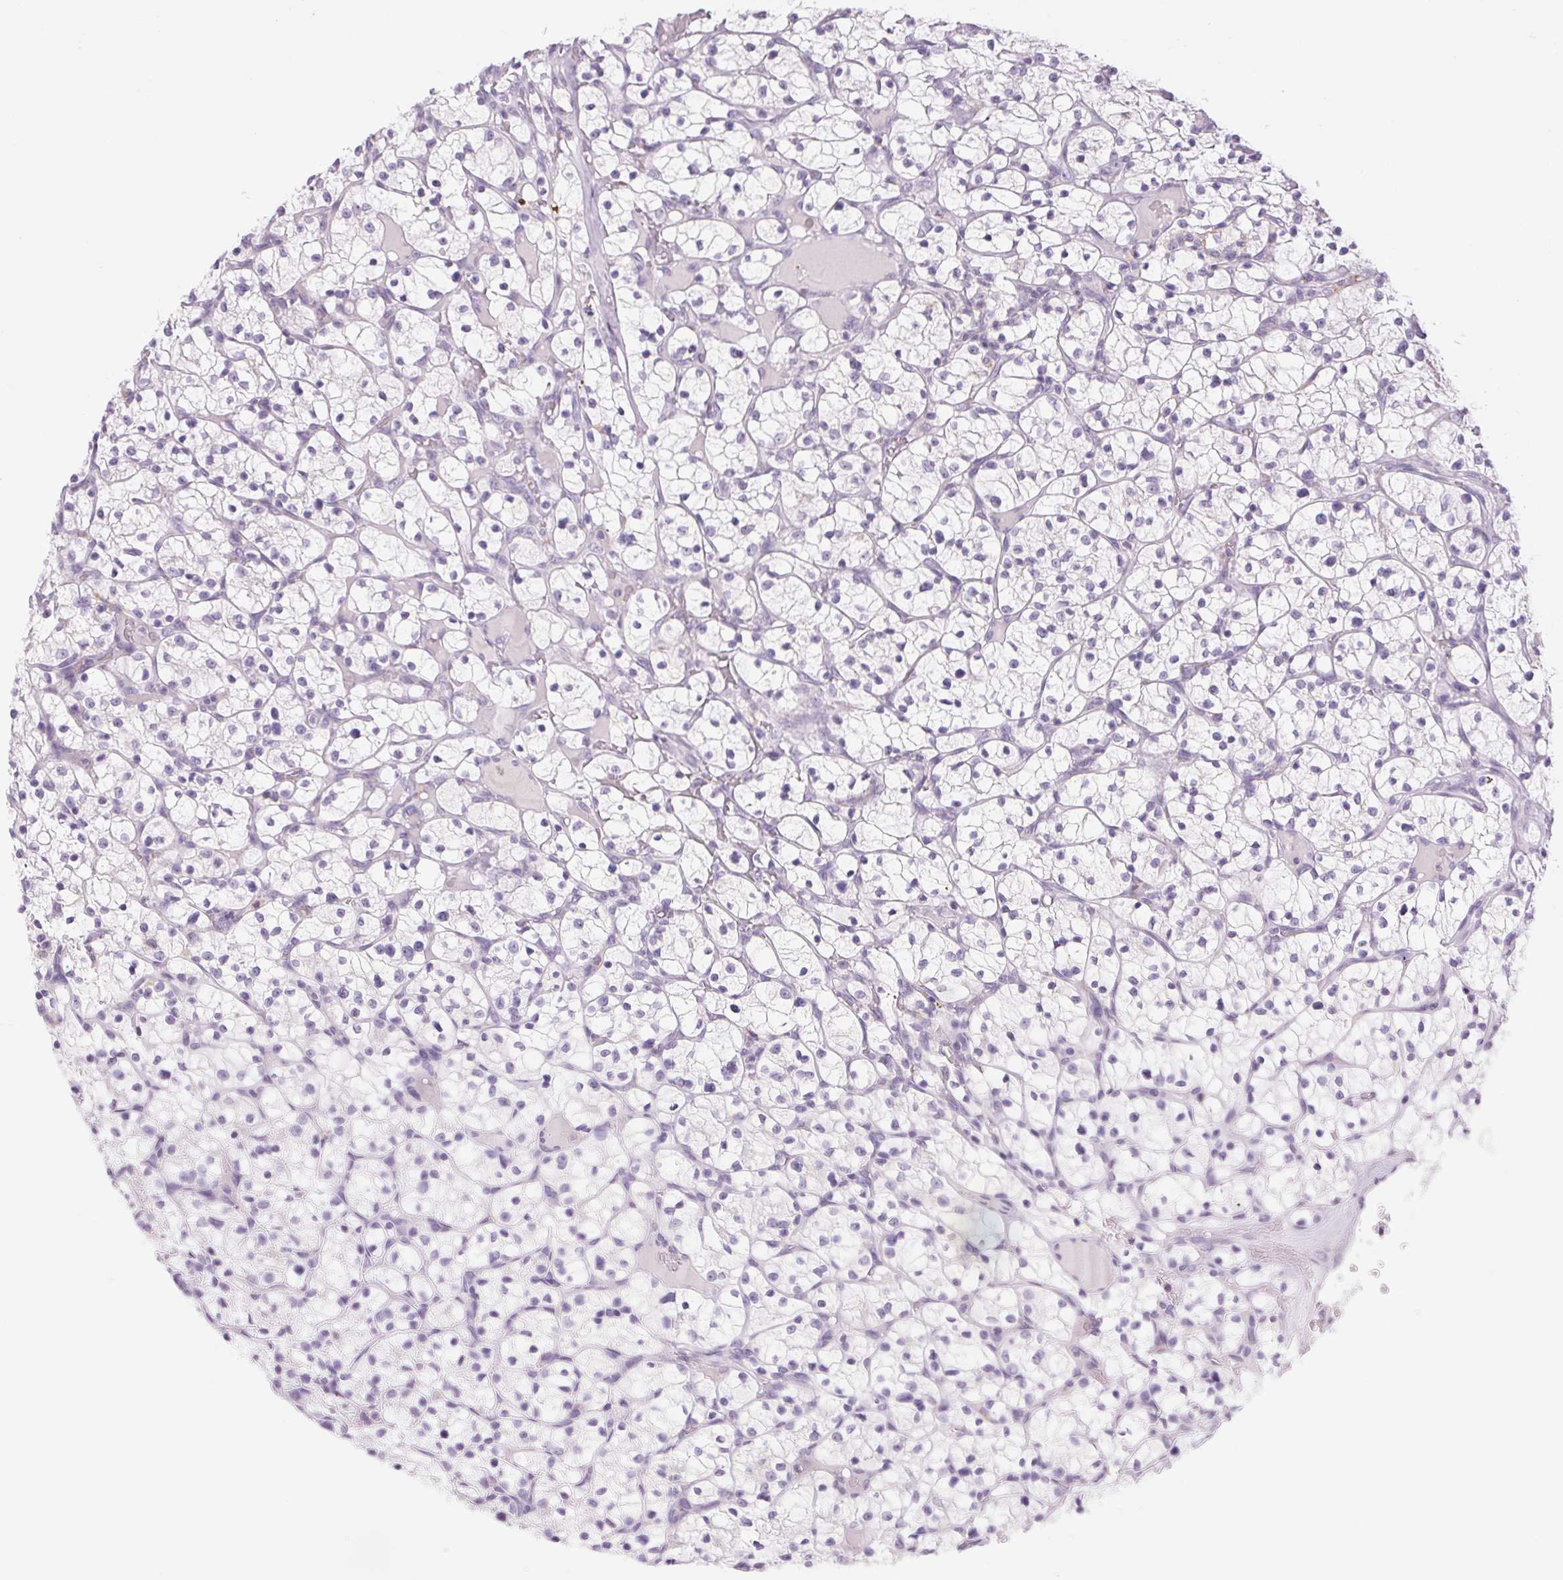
{"staining": {"intensity": "negative", "quantity": "none", "location": "none"}, "tissue": "renal cancer", "cell_type": "Tumor cells", "image_type": "cancer", "snomed": [{"axis": "morphology", "description": "Adenocarcinoma, NOS"}, {"axis": "topography", "description": "Kidney"}], "caption": "This micrograph is of renal cancer stained with IHC to label a protein in brown with the nuclei are counter-stained blue. There is no staining in tumor cells. (Stains: DAB (3,3'-diaminobenzidine) IHC with hematoxylin counter stain, Microscopy: brightfield microscopy at high magnification).", "gene": "ECPAS", "patient": {"sex": "female", "age": 64}}